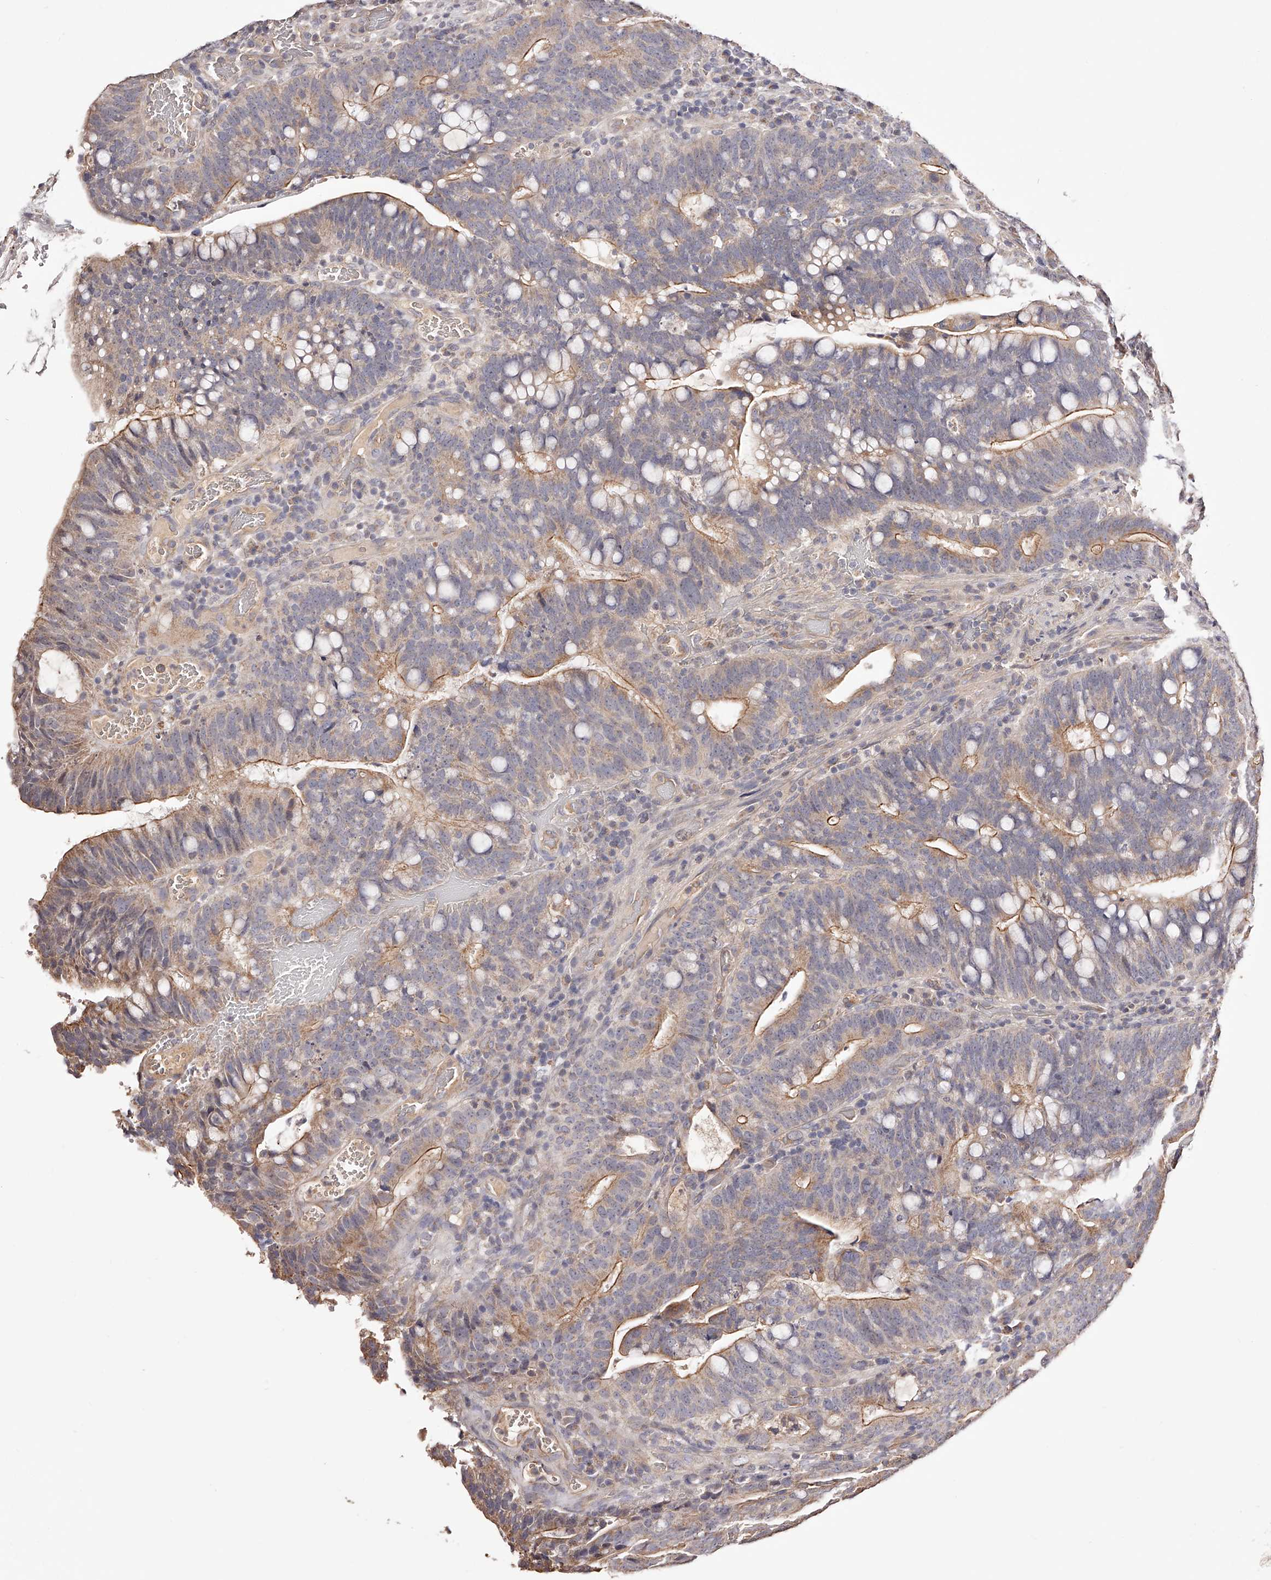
{"staining": {"intensity": "moderate", "quantity": "25%-75%", "location": "cytoplasmic/membranous"}, "tissue": "colorectal cancer", "cell_type": "Tumor cells", "image_type": "cancer", "snomed": [{"axis": "morphology", "description": "Adenocarcinoma, NOS"}, {"axis": "topography", "description": "Colon"}], "caption": "This image reveals immunohistochemistry staining of colorectal cancer, with medium moderate cytoplasmic/membranous staining in approximately 25%-75% of tumor cells.", "gene": "USP21", "patient": {"sex": "female", "age": 66}}